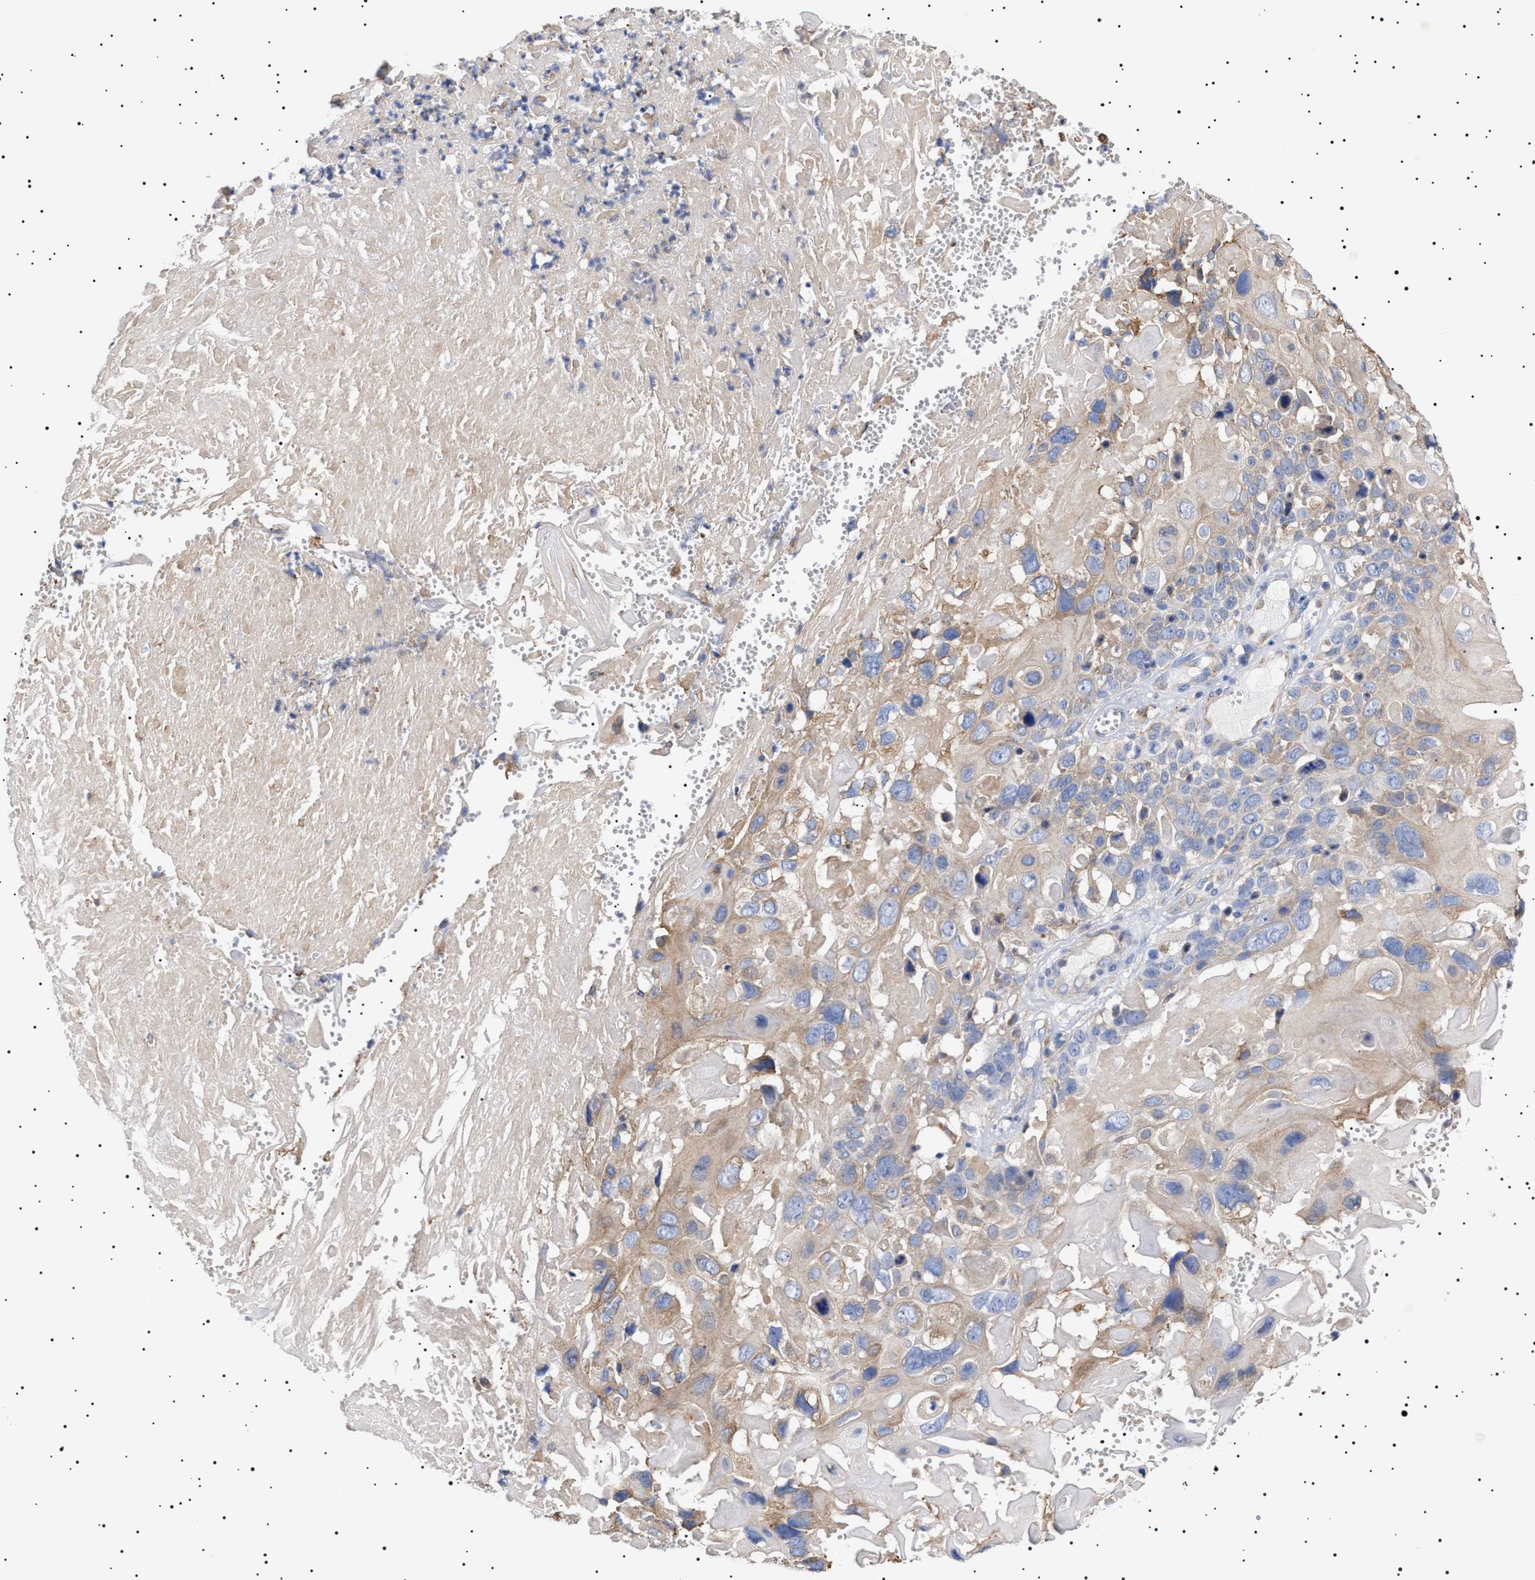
{"staining": {"intensity": "weak", "quantity": ">75%", "location": "cytoplasmic/membranous"}, "tissue": "cervical cancer", "cell_type": "Tumor cells", "image_type": "cancer", "snomed": [{"axis": "morphology", "description": "Squamous cell carcinoma, NOS"}, {"axis": "topography", "description": "Cervix"}], "caption": "DAB (3,3'-diaminobenzidine) immunohistochemical staining of cervical squamous cell carcinoma exhibits weak cytoplasmic/membranous protein positivity in approximately >75% of tumor cells.", "gene": "ERCC6L2", "patient": {"sex": "female", "age": 74}}